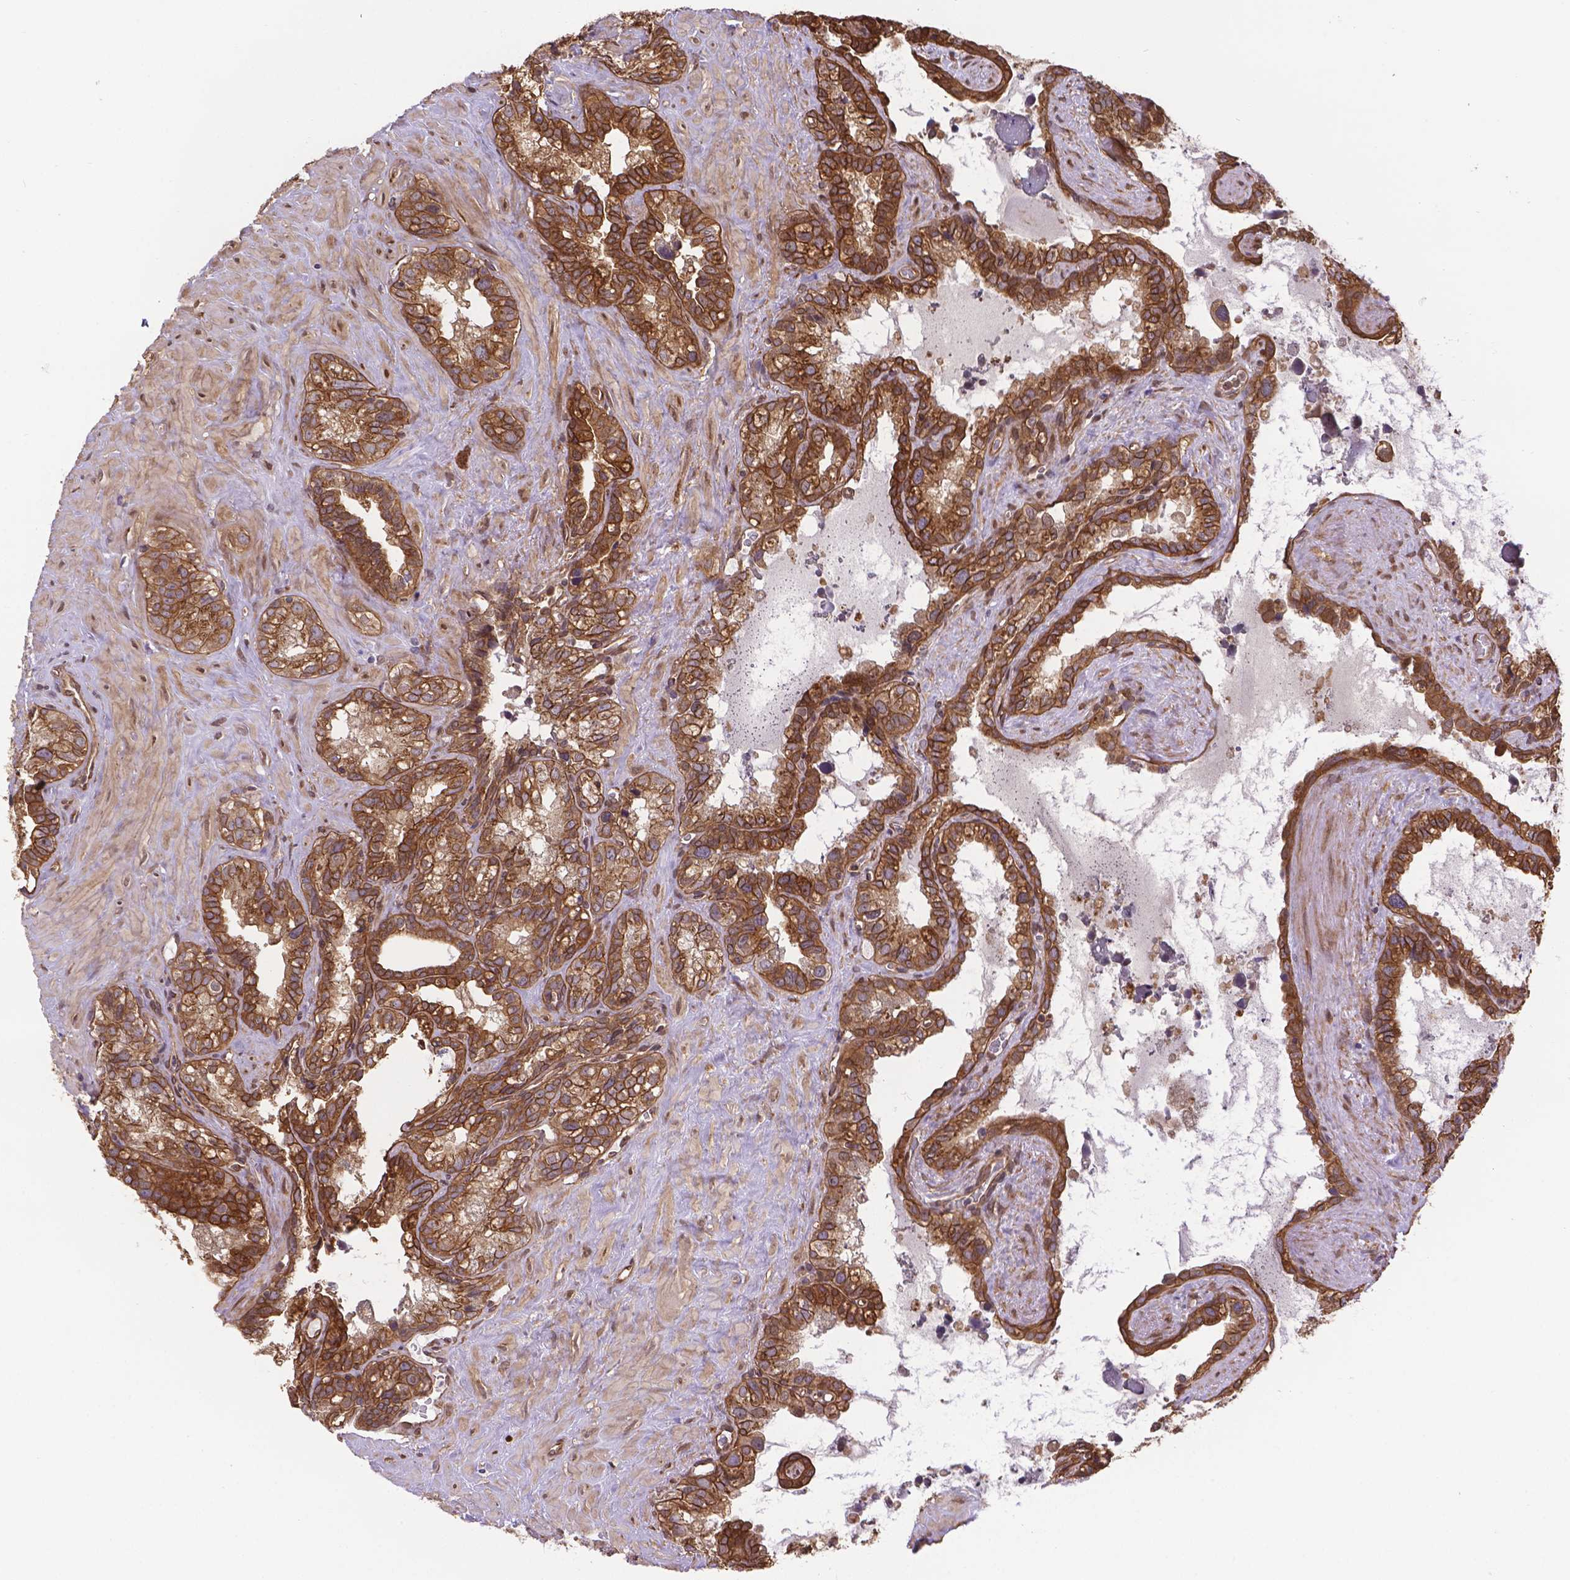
{"staining": {"intensity": "moderate", "quantity": ">75%", "location": "cytoplasmic/membranous"}, "tissue": "seminal vesicle", "cell_type": "Glandular cells", "image_type": "normal", "snomed": [{"axis": "morphology", "description": "Normal tissue, NOS"}, {"axis": "topography", "description": "Seminal veicle"}], "caption": "Glandular cells reveal moderate cytoplasmic/membranous expression in approximately >75% of cells in unremarkable seminal vesicle. The staining is performed using DAB brown chromogen to label protein expression. The nuclei are counter-stained blue using hematoxylin.", "gene": "YAP1", "patient": {"sex": "male", "age": 71}}